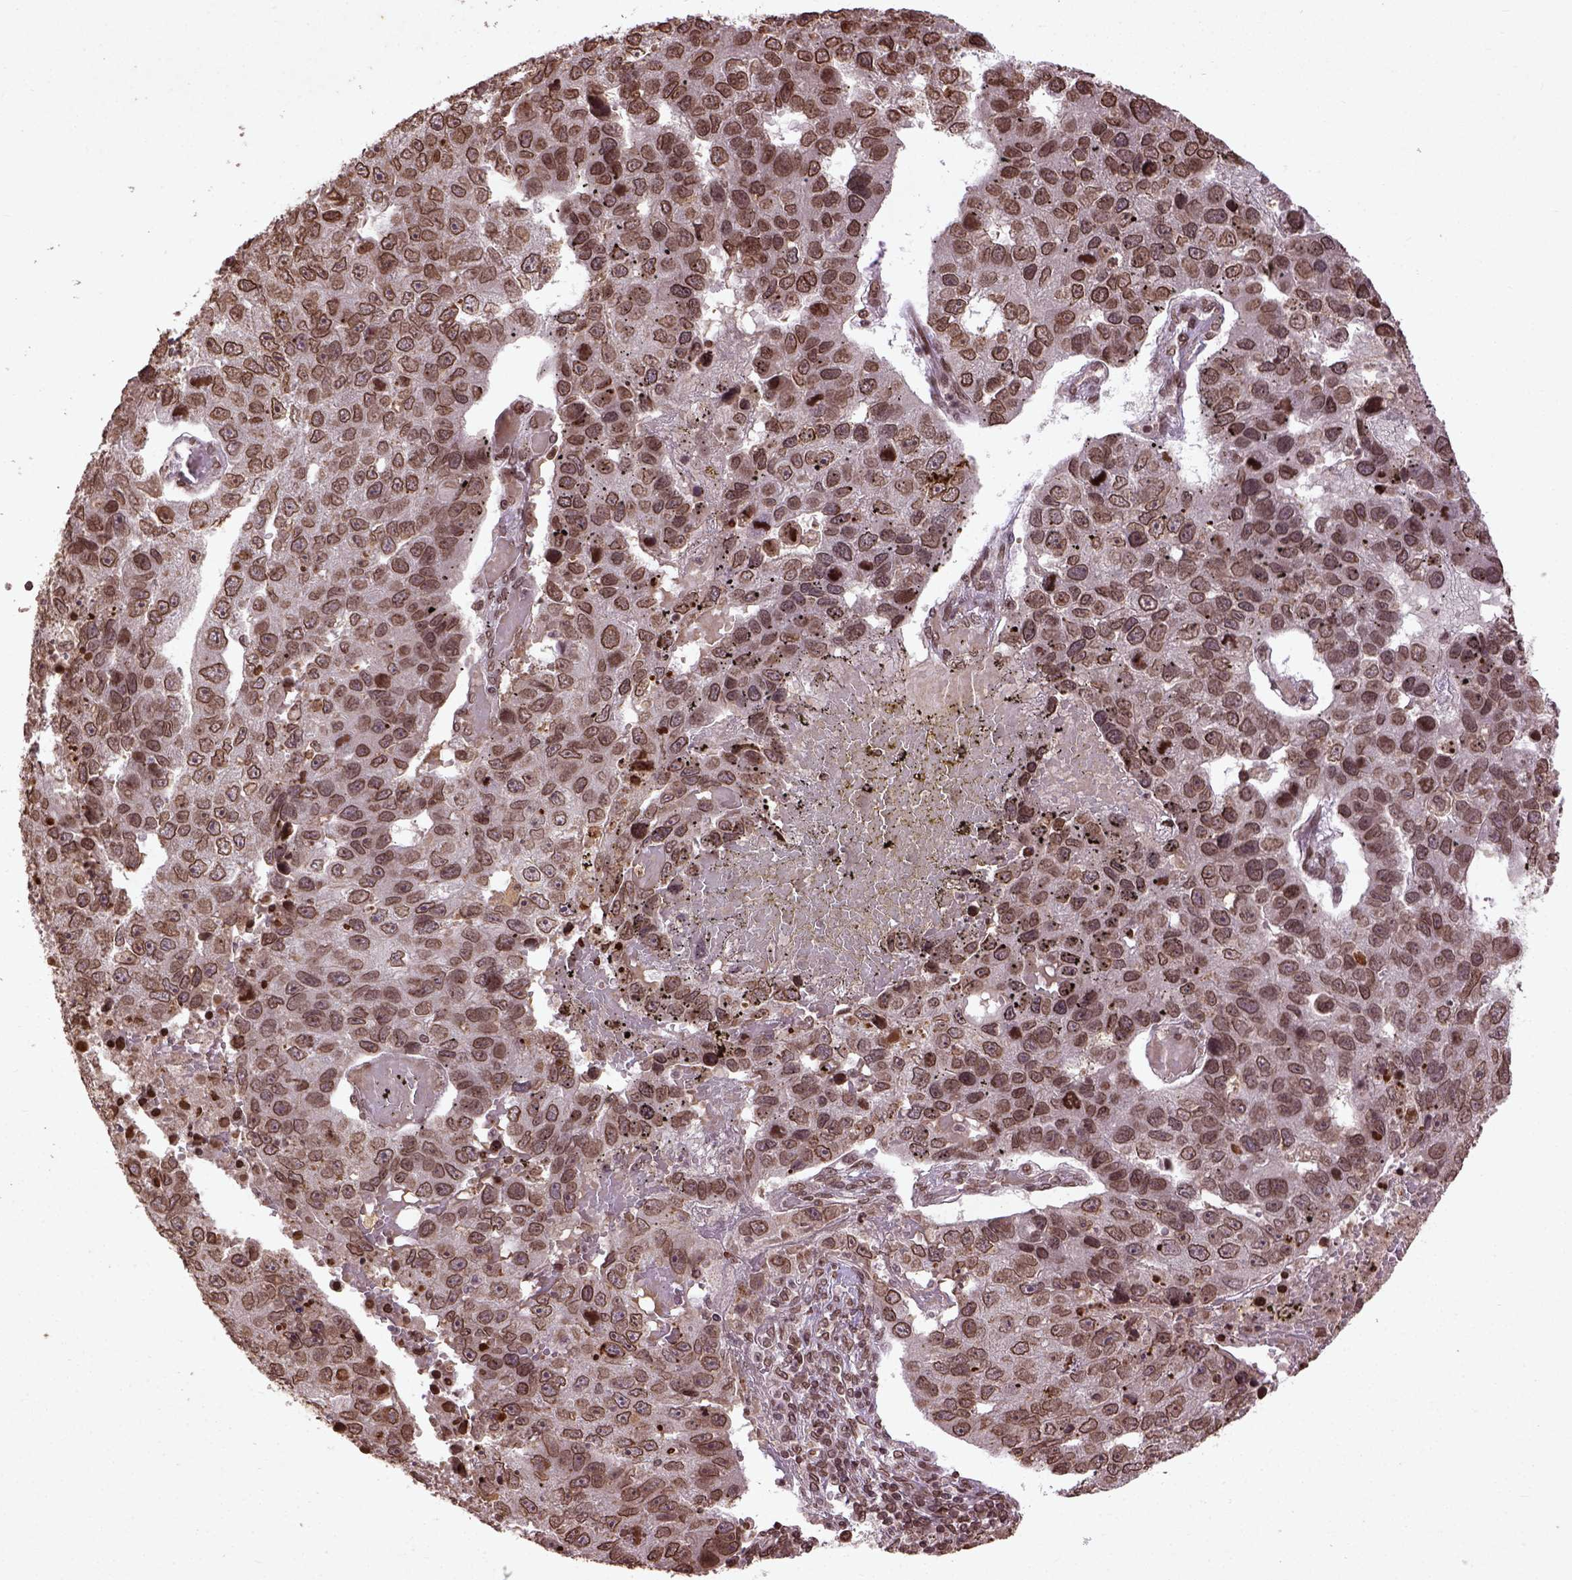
{"staining": {"intensity": "moderate", "quantity": ">75%", "location": "nuclear"}, "tissue": "pancreatic cancer", "cell_type": "Tumor cells", "image_type": "cancer", "snomed": [{"axis": "morphology", "description": "Adenocarcinoma, NOS"}, {"axis": "topography", "description": "Pancreas"}], "caption": "Human pancreatic cancer stained with a brown dye displays moderate nuclear positive expression in approximately >75% of tumor cells.", "gene": "BANF1", "patient": {"sex": "female", "age": 61}}